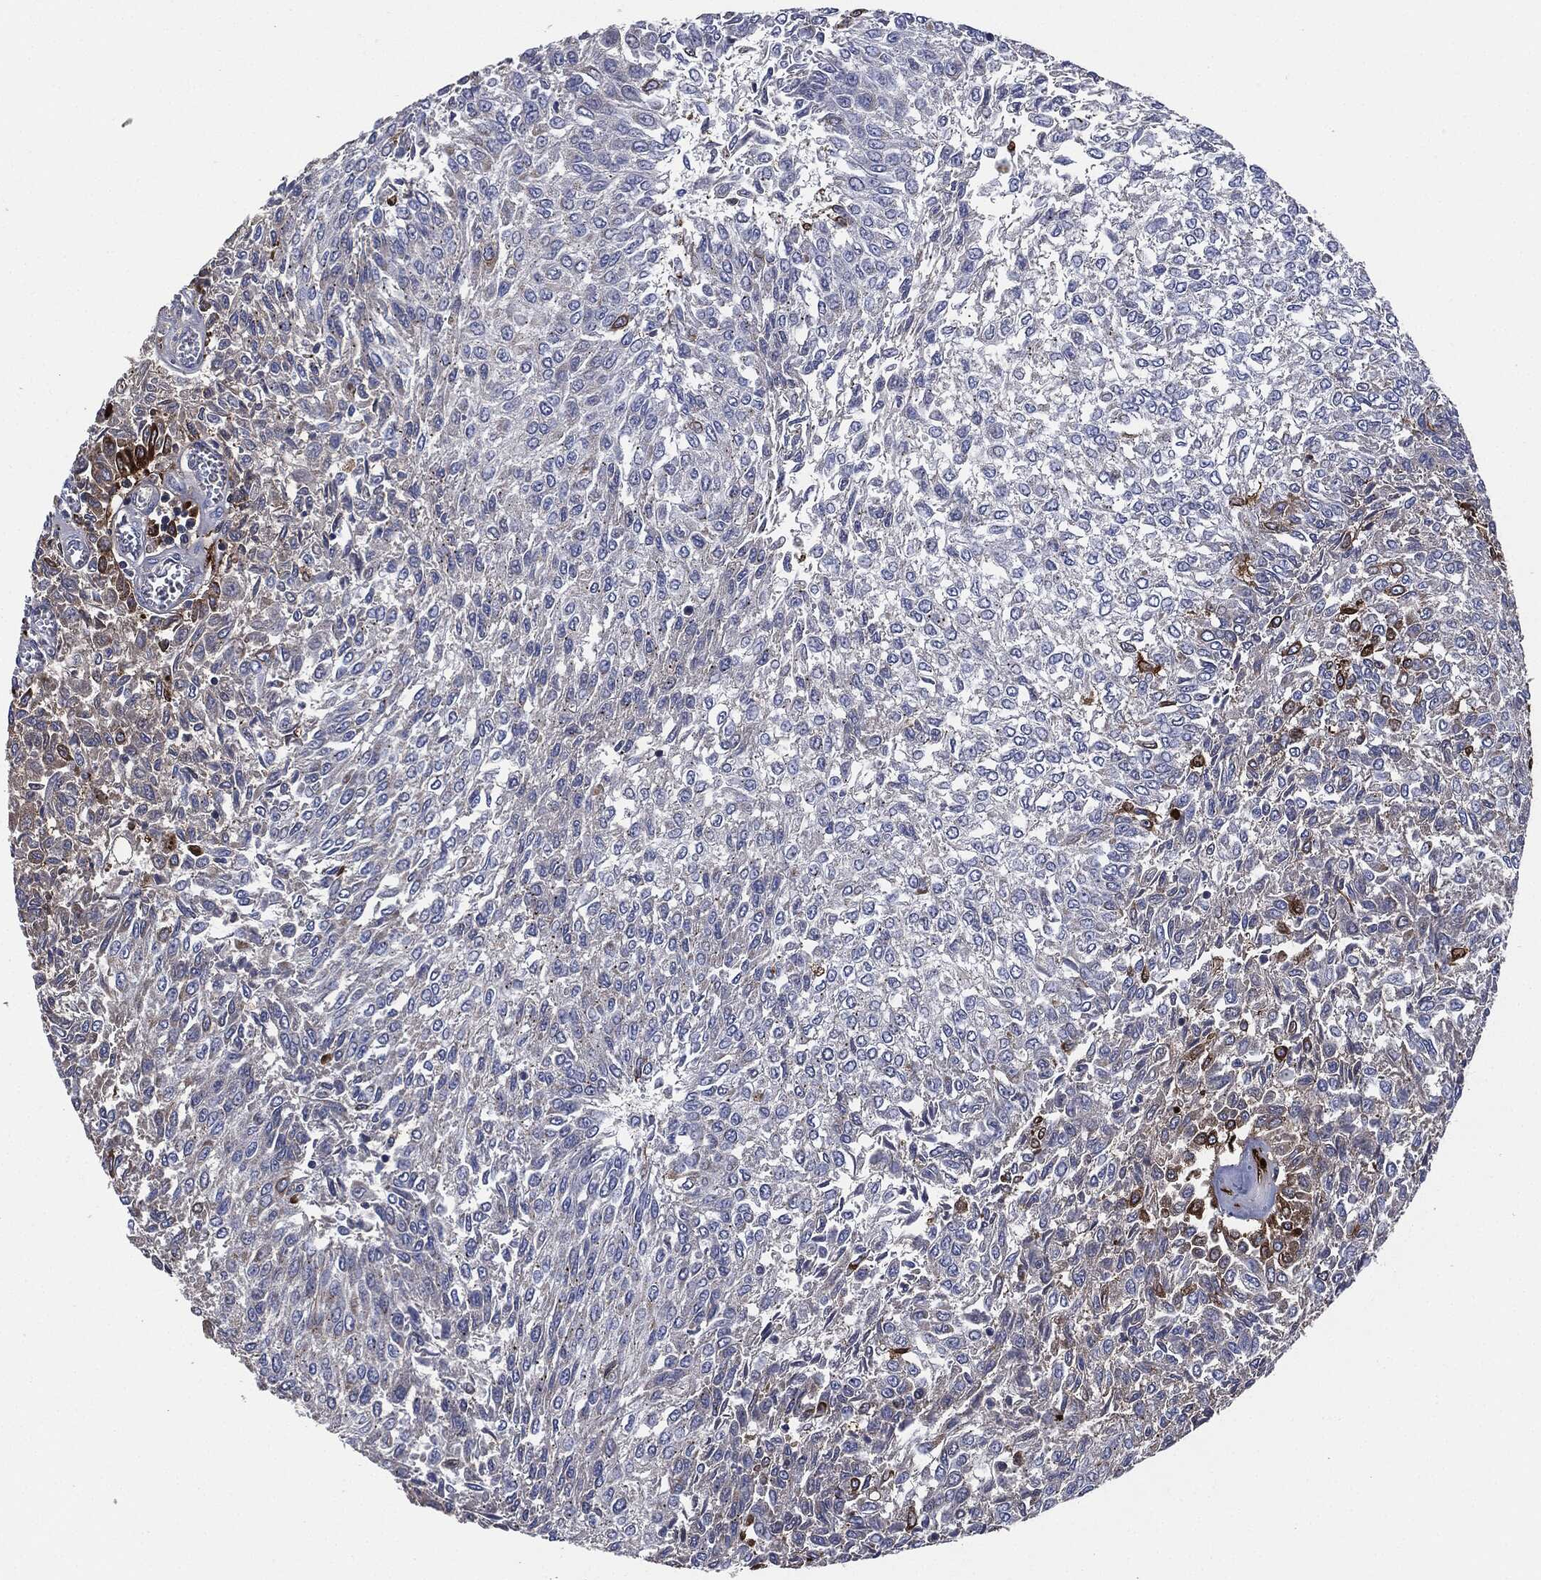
{"staining": {"intensity": "moderate", "quantity": "<25%", "location": "cytoplasmic/membranous"}, "tissue": "urothelial cancer", "cell_type": "Tumor cells", "image_type": "cancer", "snomed": [{"axis": "morphology", "description": "Urothelial carcinoma, Low grade"}, {"axis": "topography", "description": "Urinary bladder"}], "caption": "Moderate cytoplasmic/membranous expression for a protein is present in about <25% of tumor cells of urothelial cancer using immunohistochemistry (IHC).", "gene": "TMEM11", "patient": {"sex": "male", "age": 78}}